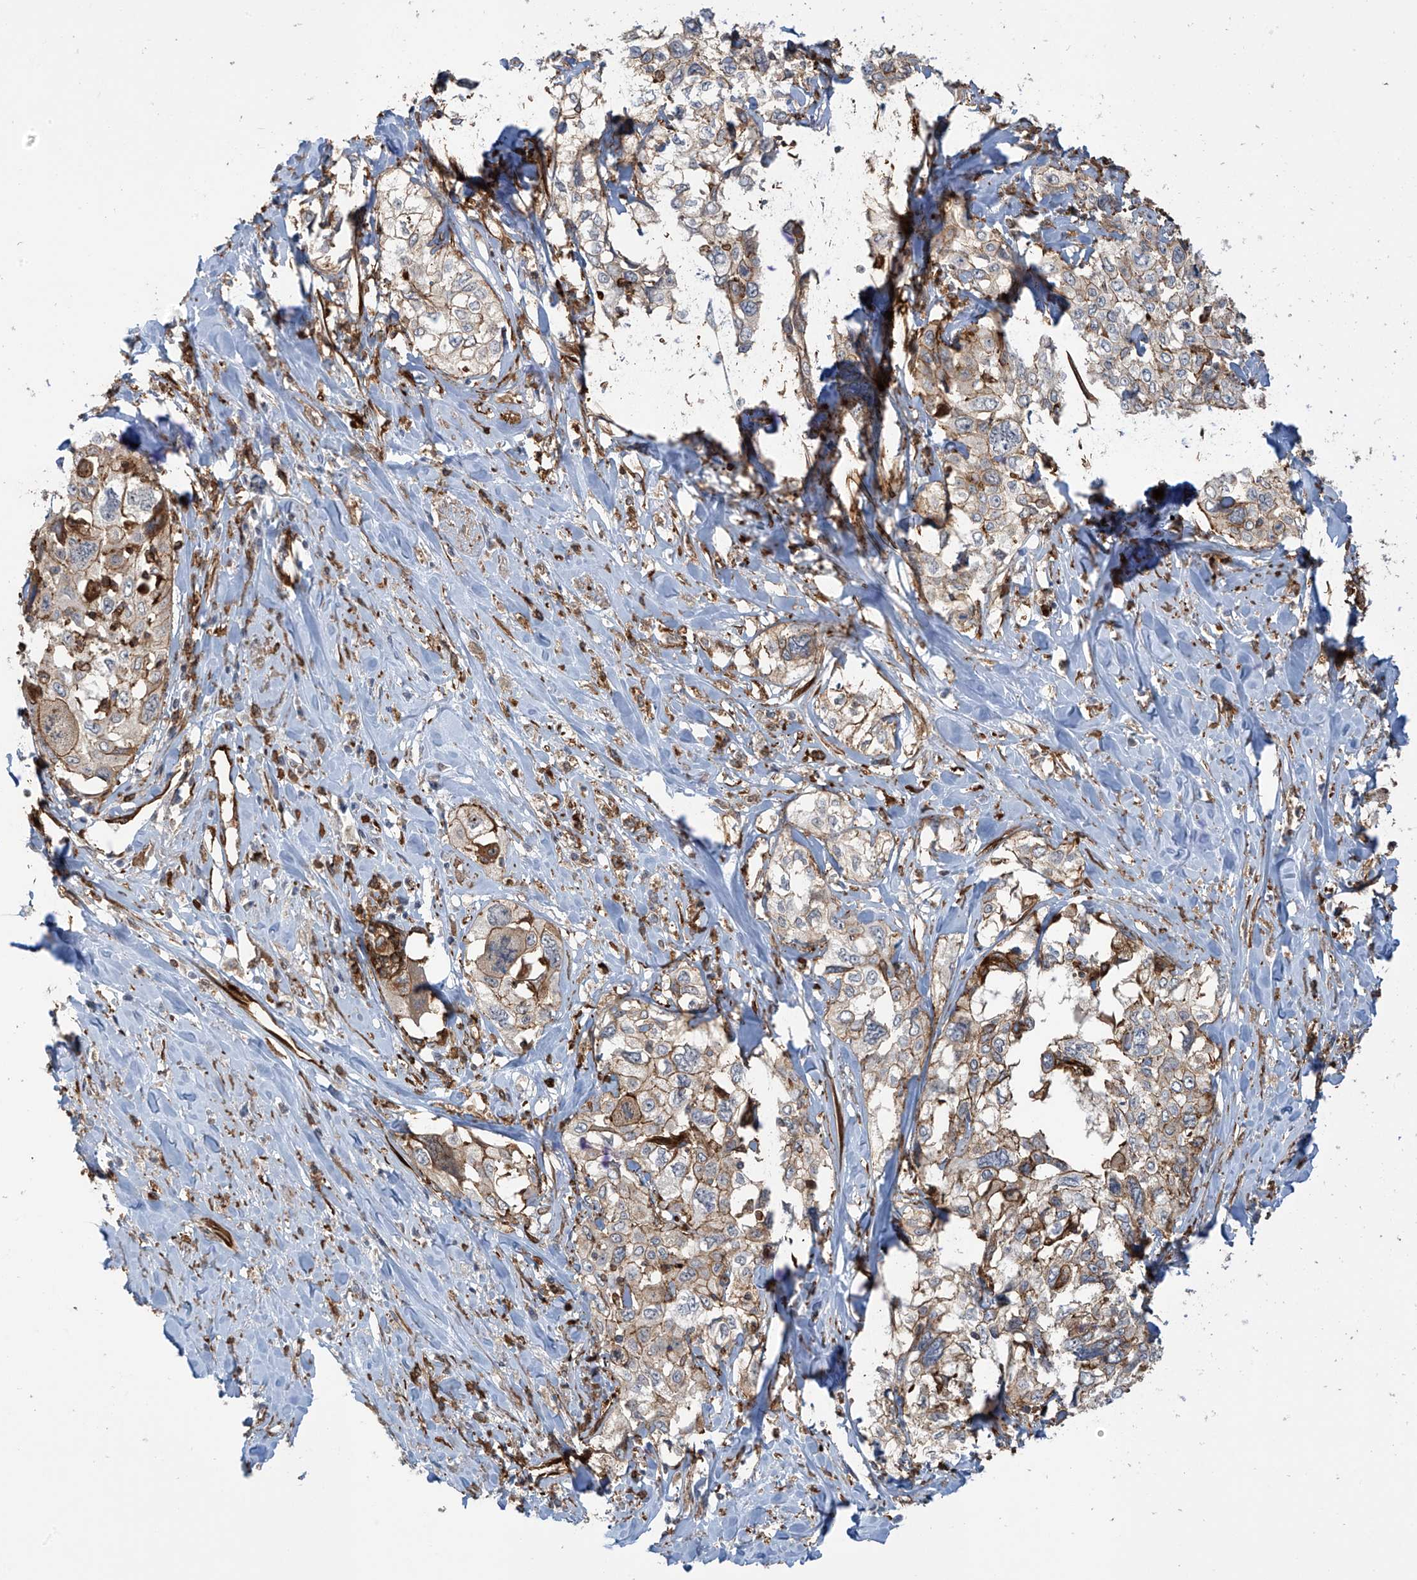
{"staining": {"intensity": "weak", "quantity": "25%-75%", "location": "cytoplasmic/membranous"}, "tissue": "cervical cancer", "cell_type": "Tumor cells", "image_type": "cancer", "snomed": [{"axis": "morphology", "description": "Squamous cell carcinoma, NOS"}, {"axis": "topography", "description": "Cervix"}], "caption": "Brown immunohistochemical staining in cervical squamous cell carcinoma displays weak cytoplasmic/membranous staining in approximately 25%-75% of tumor cells.", "gene": "SLC9A2", "patient": {"sex": "female", "age": 31}}